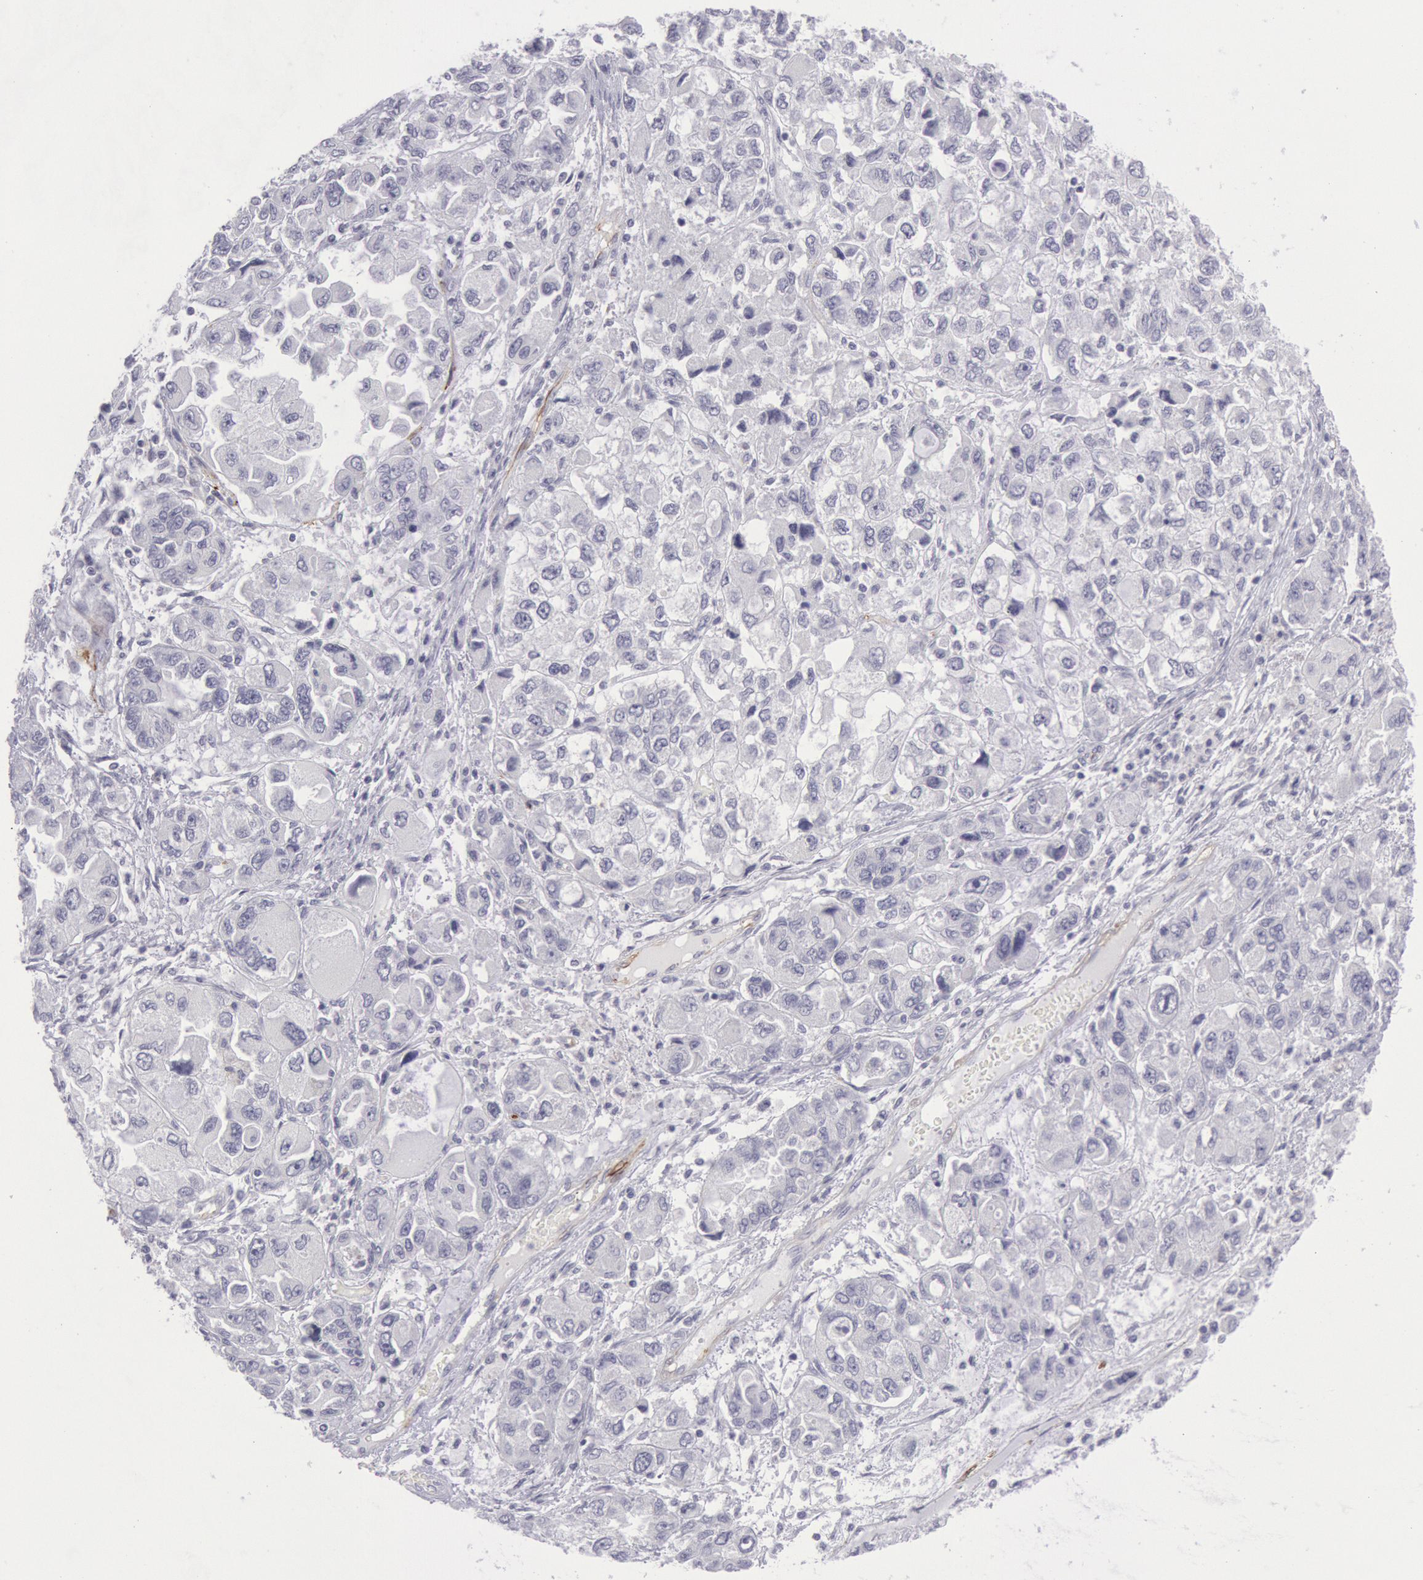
{"staining": {"intensity": "negative", "quantity": "none", "location": "none"}, "tissue": "ovarian cancer", "cell_type": "Tumor cells", "image_type": "cancer", "snomed": [{"axis": "morphology", "description": "Cystadenocarcinoma, serous, NOS"}, {"axis": "topography", "description": "Ovary"}], "caption": "Ovarian serous cystadenocarcinoma stained for a protein using IHC reveals no expression tumor cells.", "gene": "CDH13", "patient": {"sex": "female", "age": 84}}